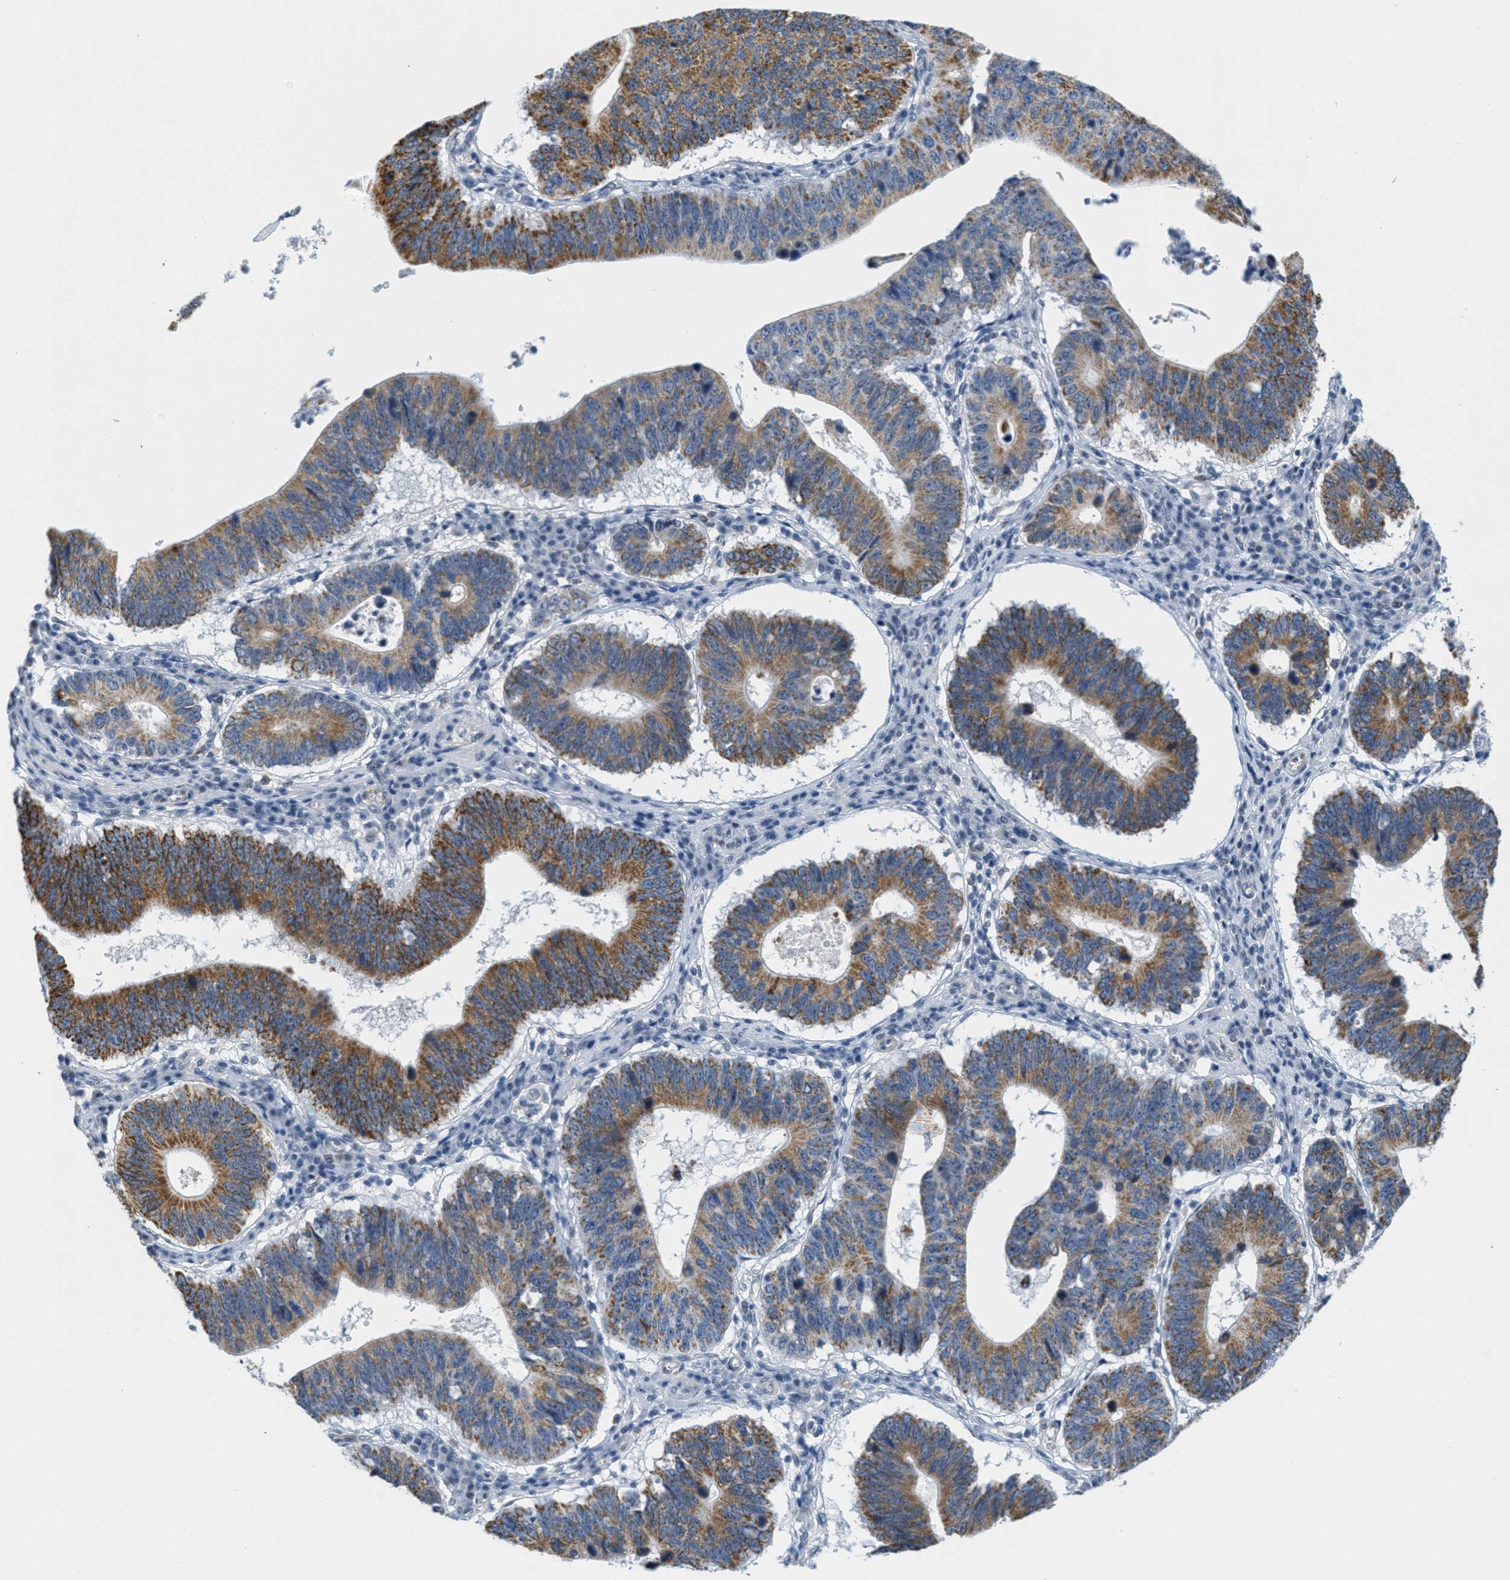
{"staining": {"intensity": "moderate", "quantity": ">75%", "location": "cytoplasmic/membranous"}, "tissue": "stomach cancer", "cell_type": "Tumor cells", "image_type": "cancer", "snomed": [{"axis": "morphology", "description": "Adenocarcinoma, NOS"}, {"axis": "topography", "description": "Stomach"}], "caption": "Approximately >75% of tumor cells in stomach cancer (adenocarcinoma) exhibit moderate cytoplasmic/membranous protein staining as visualized by brown immunohistochemical staining.", "gene": "HS3ST2", "patient": {"sex": "male", "age": 59}}